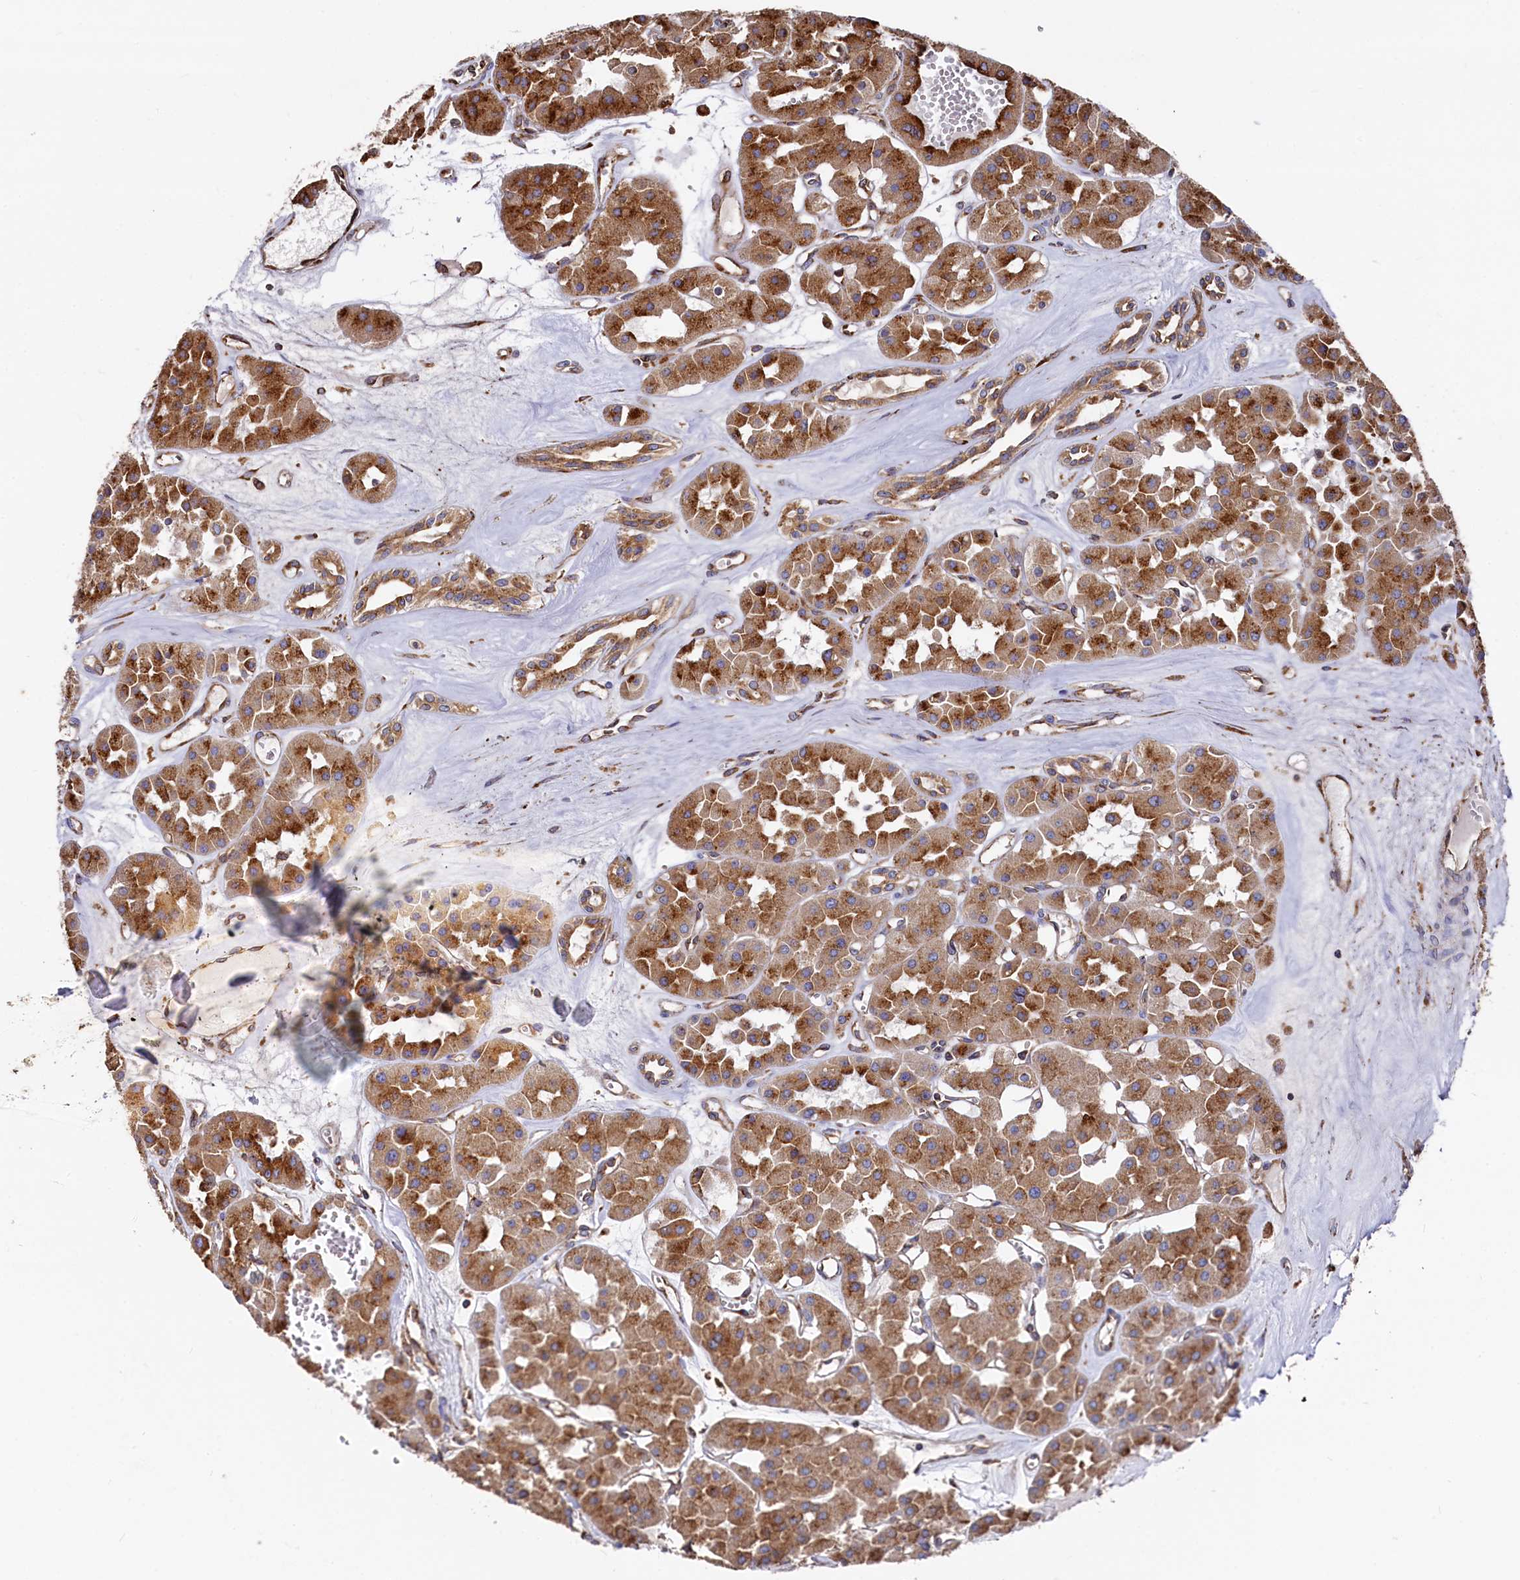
{"staining": {"intensity": "moderate", "quantity": ">75%", "location": "cytoplasmic/membranous"}, "tissue": "renal cancer", "cell_type": "Tumor cells", "image_type": "cancer", "snomed": [{"axis": "morphology", "description": "Carcinoma, NOS"}, {"axis": "topography", "description": "Kidney"}], "caption": "About >75% of tumor cells in human renal cancer exhibit moderate cytoplasmic/membranous protein expression as visualized by brown immunohistochemical staining.", "gene": "NEURL1B", "patient": {"sex": "female", "age": 75}}